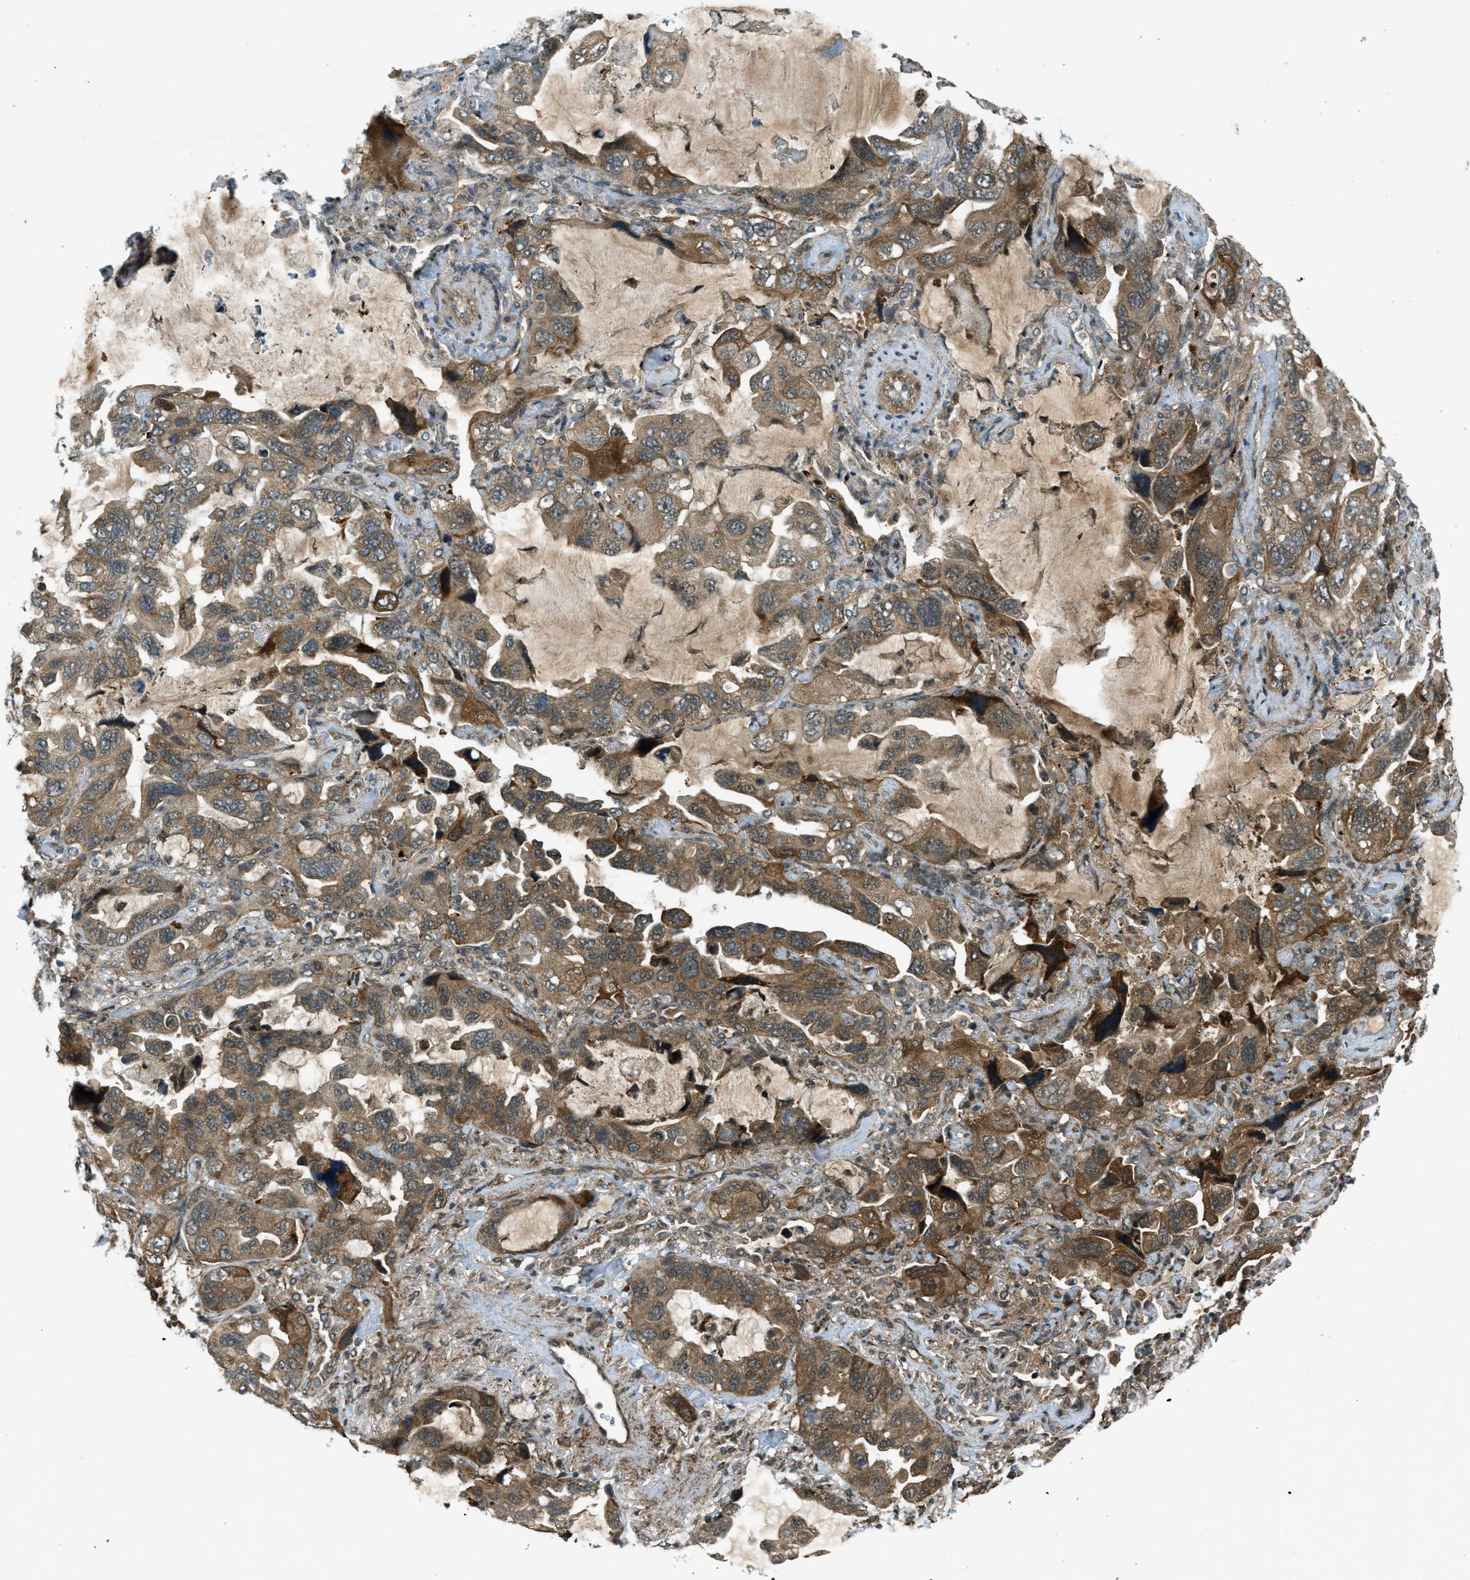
{"staining": {"intensity": "moderate", "quantity": ">75%", "location": "cytoplasmic/membranous"}, "tissue": "lung cancer", "cell_type": "Tumor cells", "image_type": "cancer", "snomed": [{"axis": "morphology", "description": "Squamous cell carcinoma, NOS"}, {"axis": "topography", "description": "Lung"}], "caption": "Lung squamous cell carcinoma stained with DAB IHC exhibits medium levels of moderate cytoplasmic/membranous staining in about >75% of tumor cells. (brown staining indicates protein expression, while blue staining denotes nuclei).", "gene": "EIF2AK3", "patient": {"sex": "female", "age": 73}}